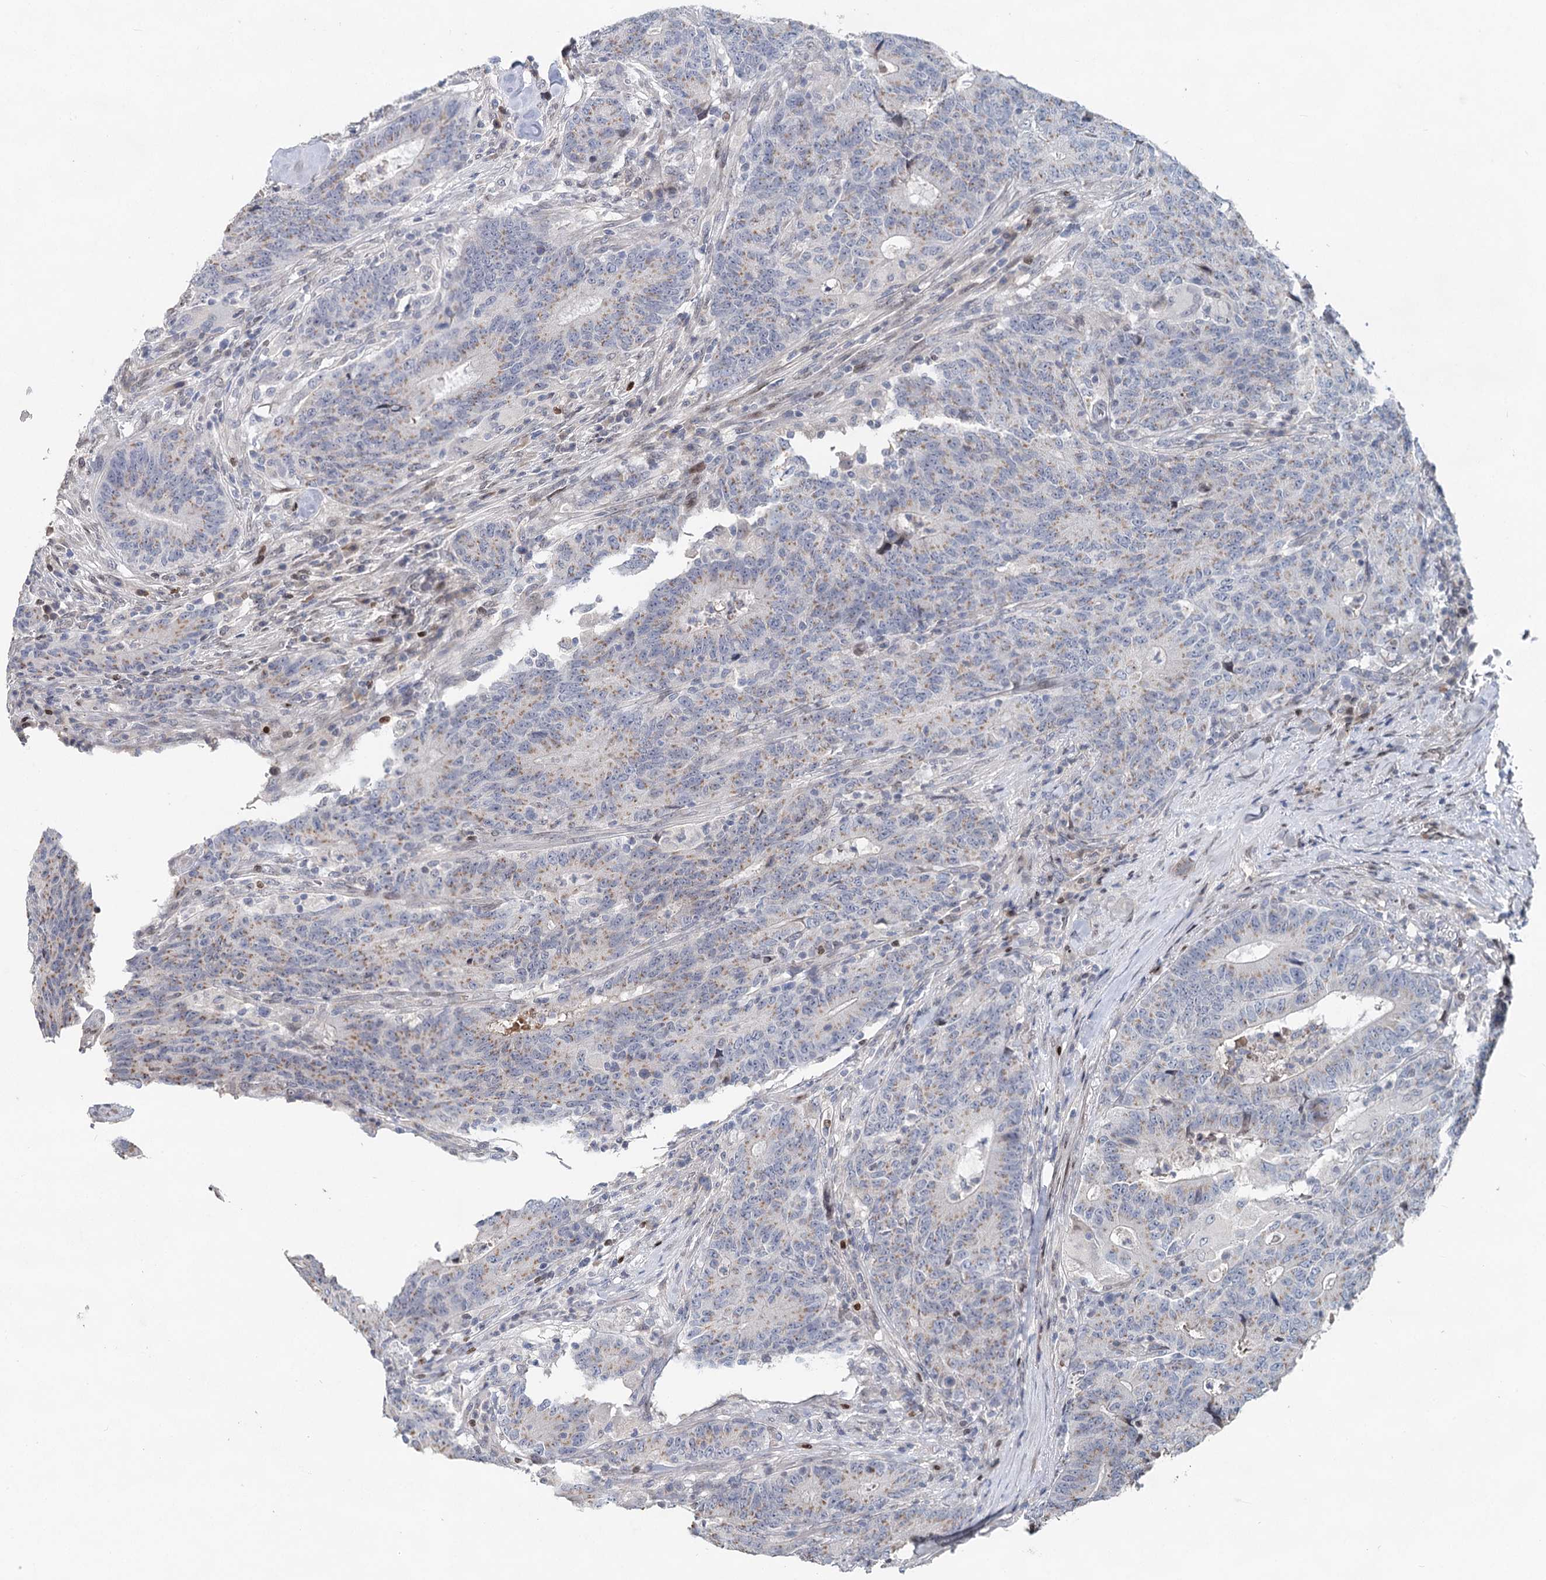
{"staining": {"intensity": "weak", "quantity": "25%-75%", "location": "cytoplasmic/membranous"}, "tissue": "colorectal cancer", "cell_type": "Tumor cells", "image_type": "cancer", "snomed": [{"axis": "morphology", "description": "Normal tissue, NOS"}, {"axis": "morphology", "description": "Adenocarcinoma, NOS"}, {"axis": "topography", "description": "Colon"}], "caption": "A brown stain labels weak cytoplasmic/membranous expression of a protein in human colorectal cancer (adenocarcinoma) tumor cells. (brown staining indicates protein expression, while blue staining denotes nuclei).", "gene": "FRMD4A", "patient": {"sex": "female", "age": 75}}